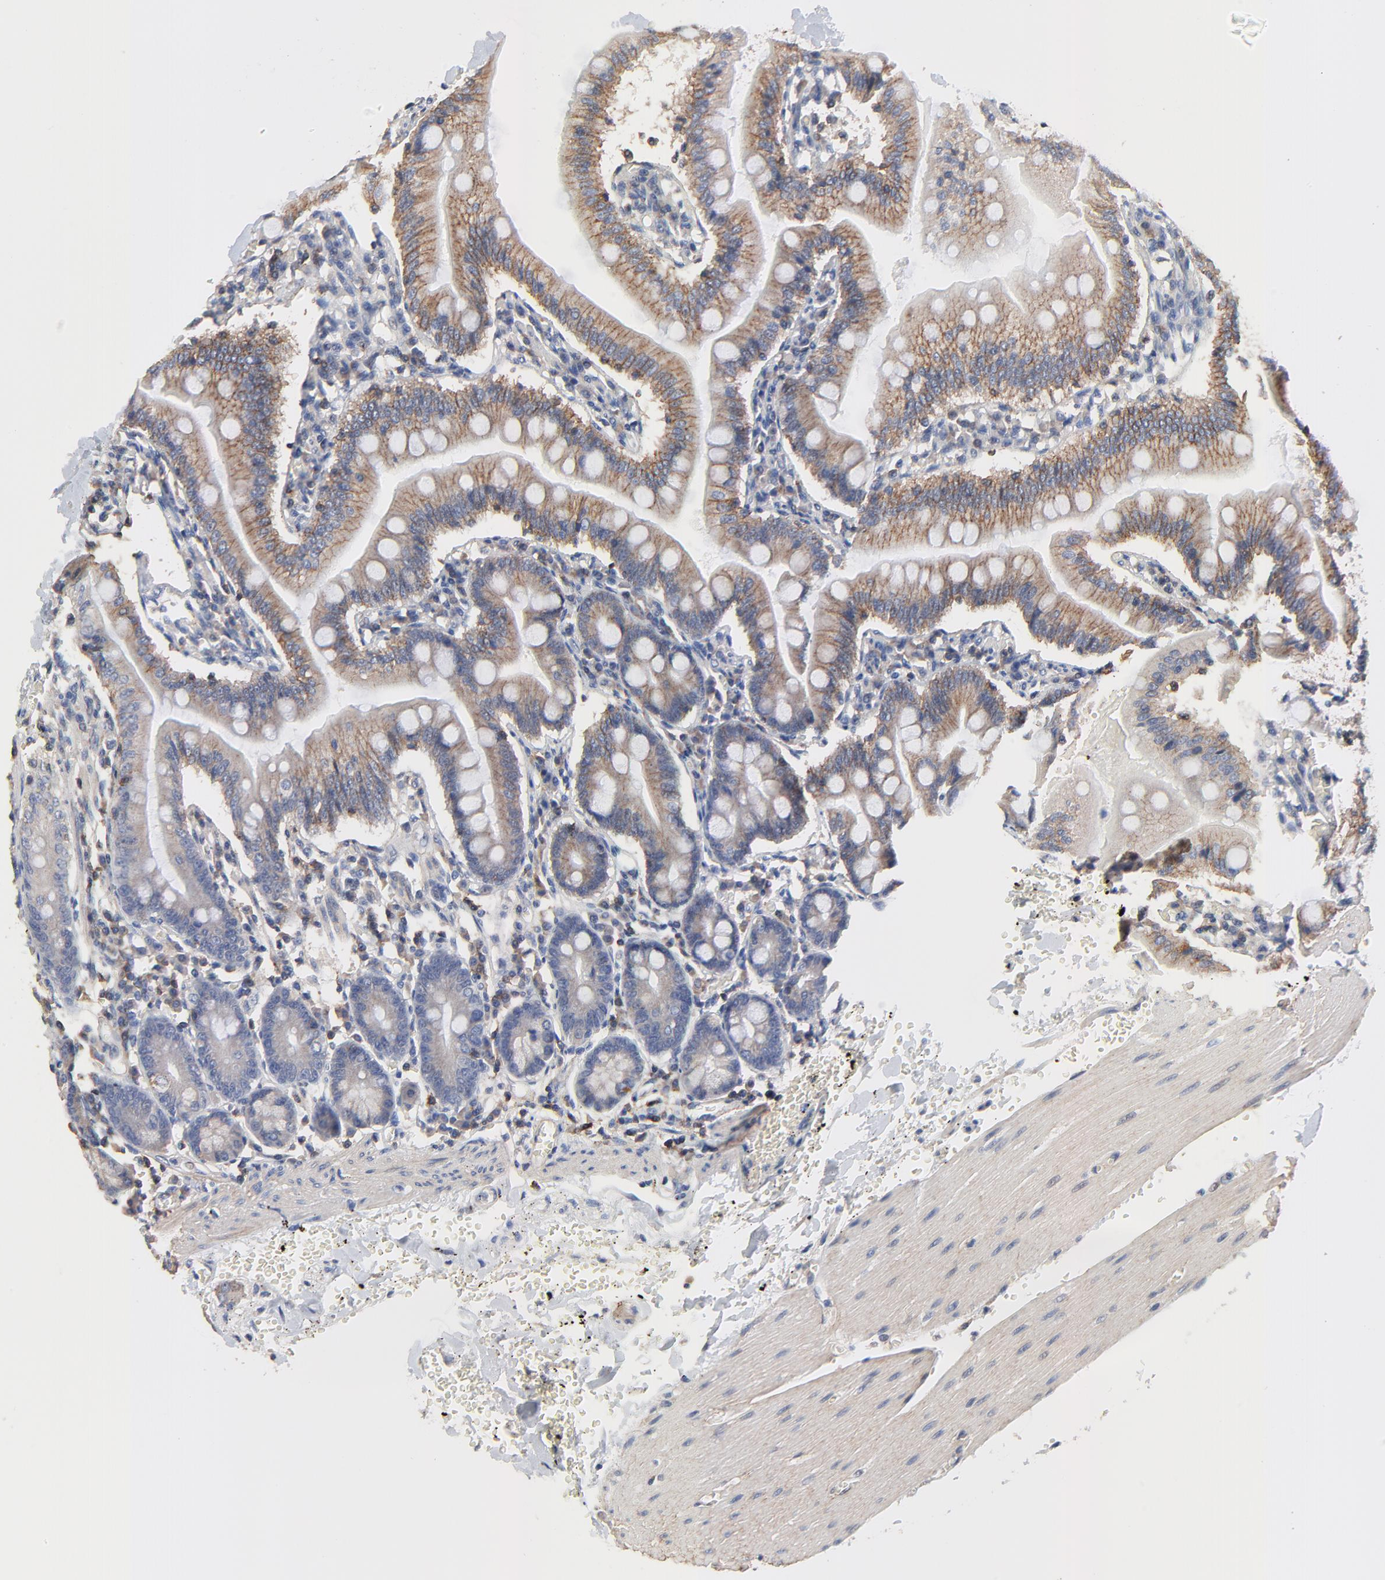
{"staining": {"intensity": "weak", "quantity": "25%-75%", "location": "cytoplasmic/membranous"}, "tissue": "small intestine", "cell_type": "Glandular cells", "image_type": "normal", "snomed": [{"axis": "morphology", "description": "Normal tissue, NOS"}, {"axis": "topography", "description": "Small intestine"}], "caption": "Human small intestine stained for a protein (brown) exhibits weak cytoplasmic/membranous positive staining in about 25%-75% of glandular cells.", "gene": "SKAP1", "patient": {"sex": "male", "age": 71}}